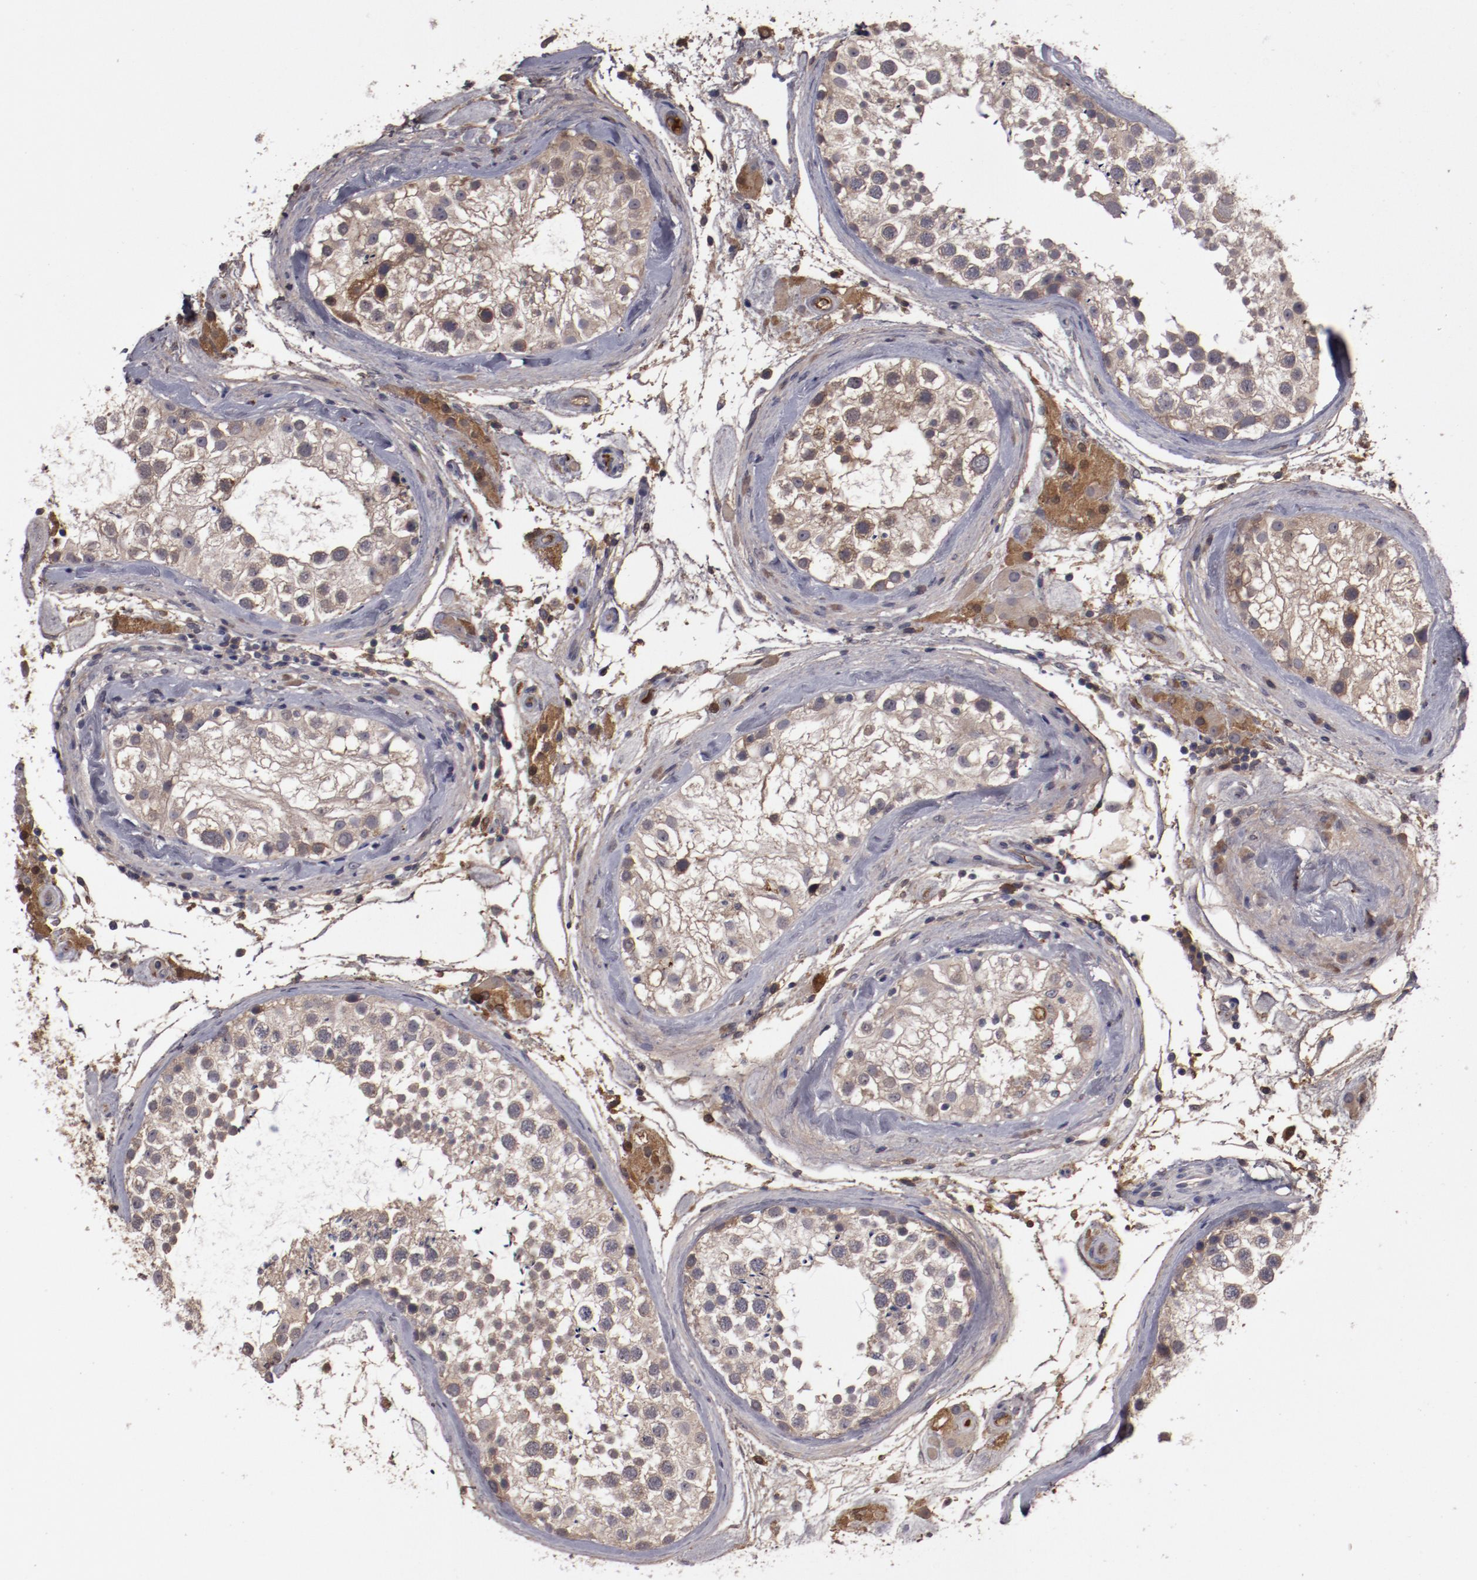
{"staining": {"intensity": "moderate", "quantity": "<25%", "location": "cytoplasmic/membranous"}, "tissue": "testis", "cell_type": "Cells in seminiferous ducts", "image_type": "normal", "snomed": [{"axis": "morphology", "description": "Normal tissue, NOS"}, {"axis": "topography", "description": "Testis"}], "caption": "This is a micrograph of IHC staining of unremarkable testis, which shows moderate expression in the cytoplasmic/membranous of cells in seminiferous ducts.", "gene": "CP", "patient": {"sex": "male", "age": 46}}